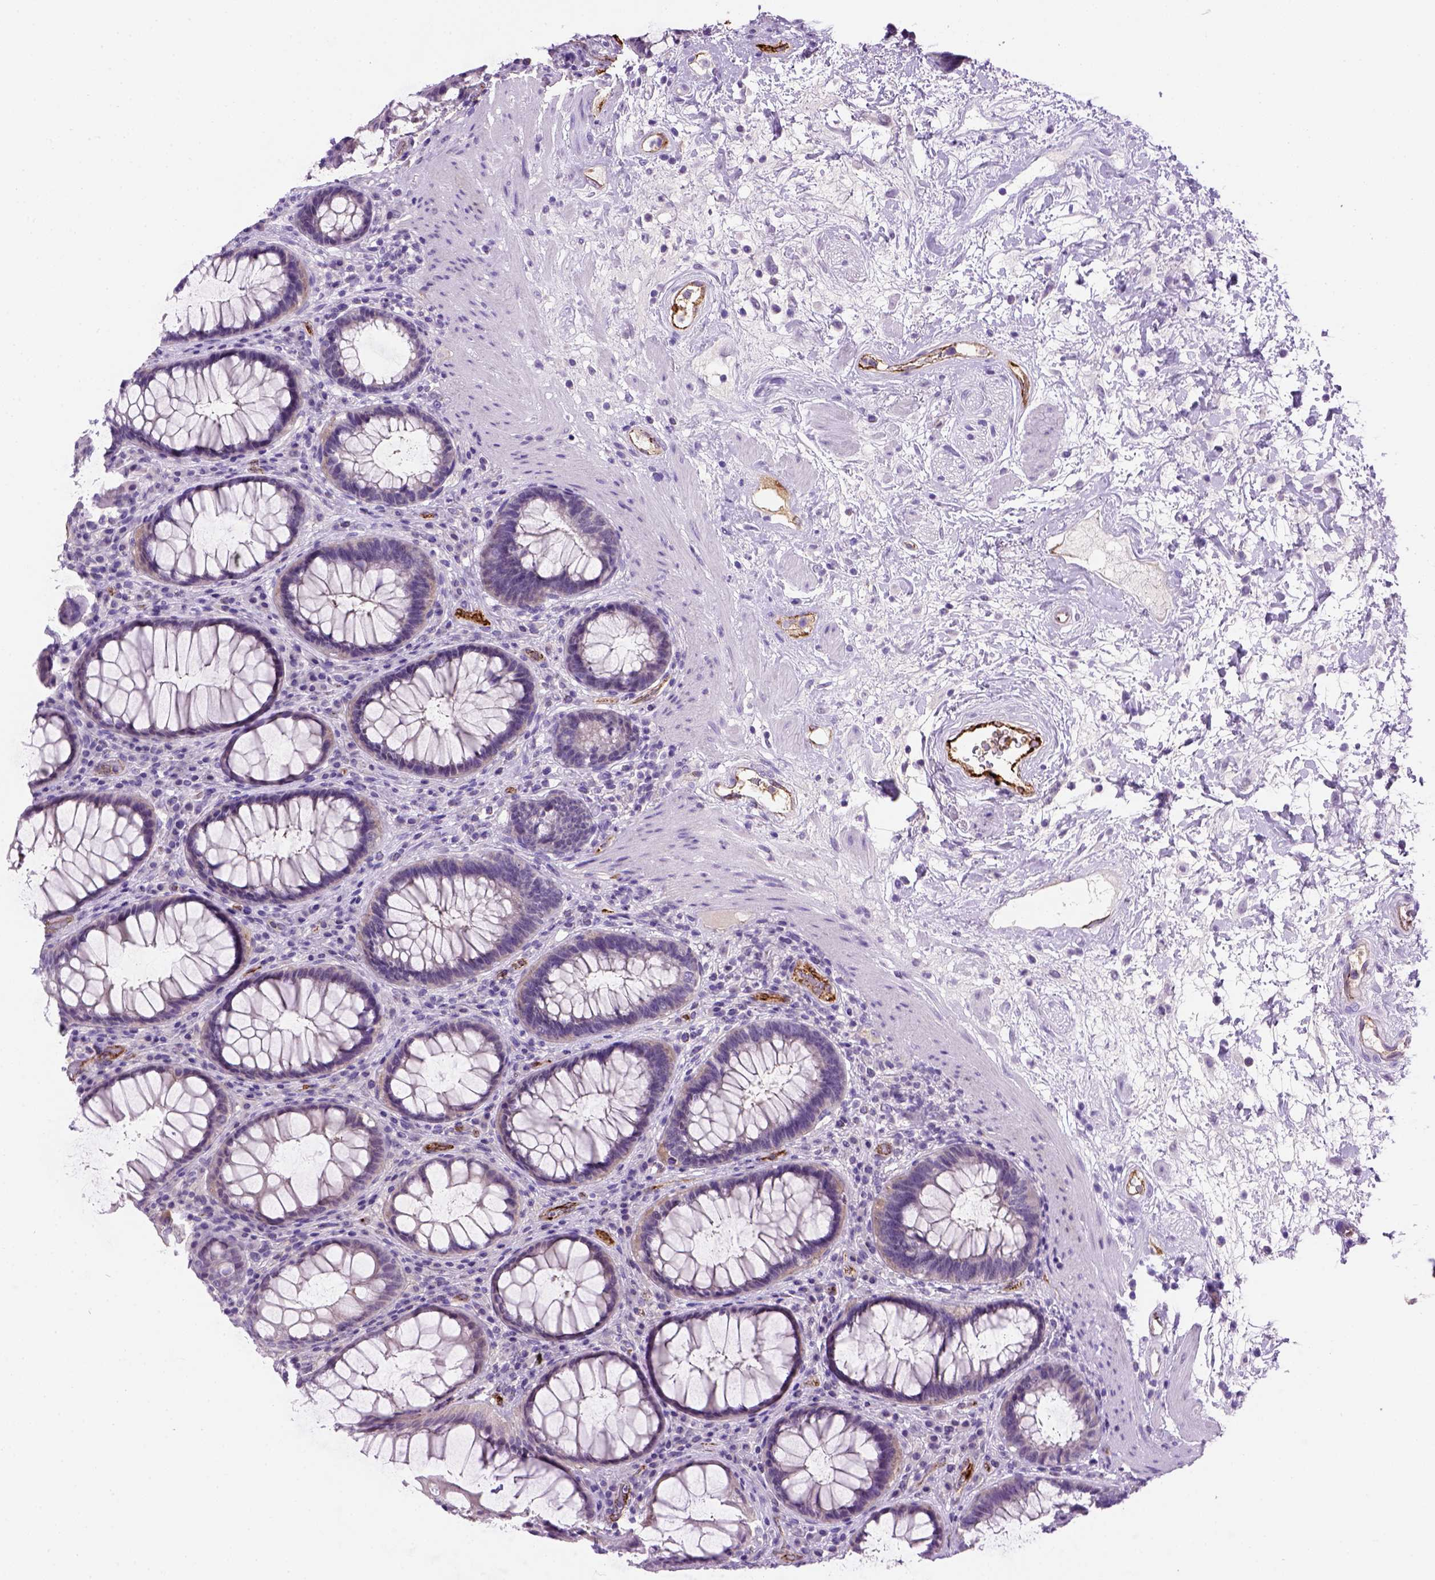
{"staining": {"intensity": "negative", "quantity": "none", "location": "none"}, "tissue": "rectum", "cell_type": "Glandular cells", "image_type": "normal", "snomed": [{"axis": "morphology", "description": "Normal tissue, NOS"}, {"axis": "topography", "description": "Rectum"}], "caption": "Rectum stained for a protein using immunohistochemistry (IHC) exhibits no expression glandular cells.", "gene": "VWF", "patient": {"sex": "male", "age": 72}}